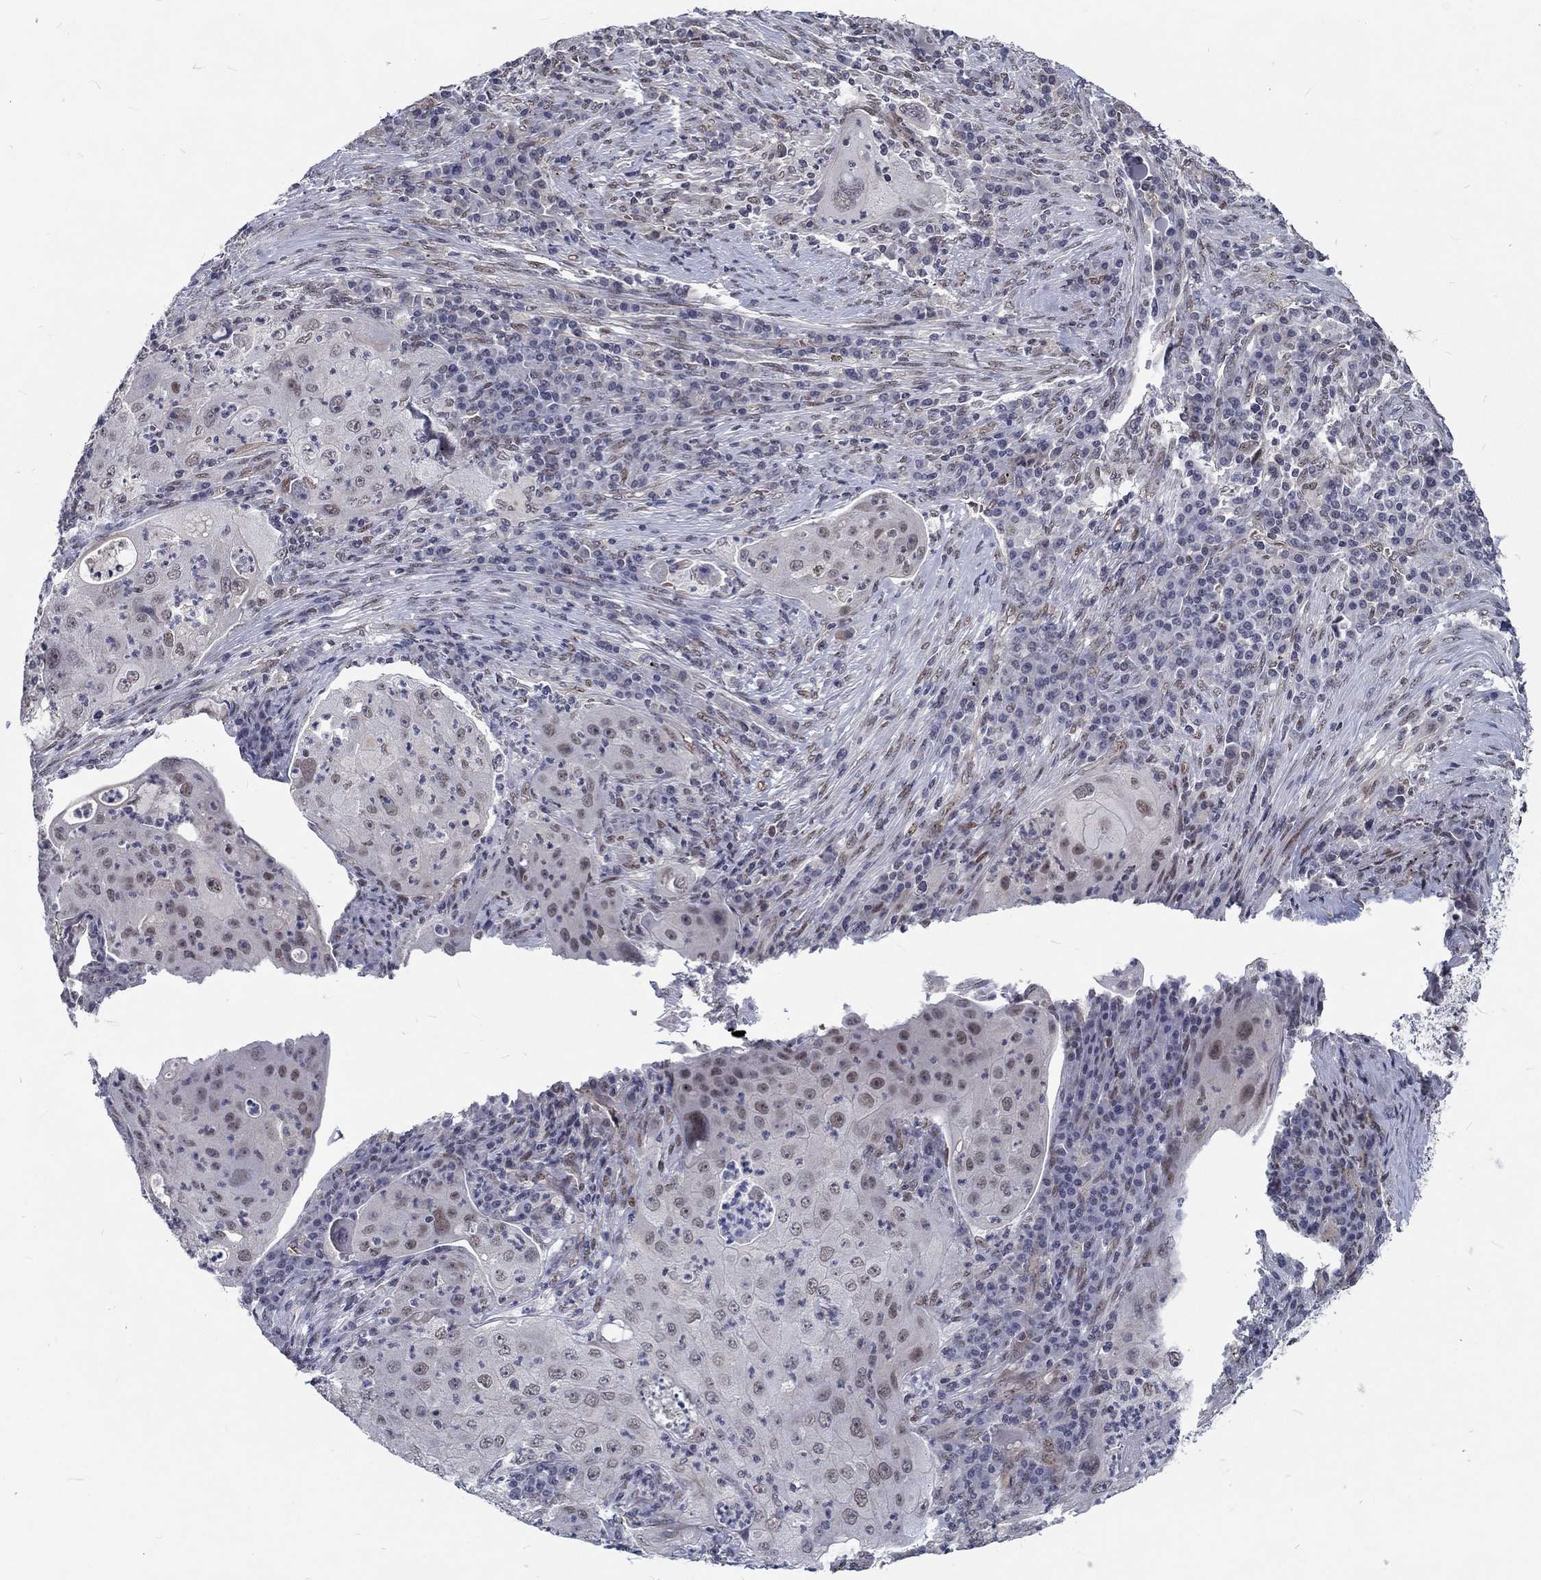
{"staining": {"intensity": "weak", "quantity": "<25%", "location": "nuclear"}, "tissue": "lung cancer", "cell_type": "Tumor cells", "image_type": "cancer", "snomed": [{"axis": "morphology", "description": "Squamous cell carcinoma, NOS"}, {"axis": "topography", "description": "Lung"}], "caption": "High magnification brightfield microscopy of squamous cell carcinoma (lung) stained with DAB (3,3'-diaminobenzidine) (brown) and counterstained with hematoxylin (blue): tumor cells show no significant staining. (DAB (3,3'-diaminobenzidine) immunohistochemistry, high magnification).", "gene": "ZBED1", "patient": {"sex": "female", "age": 59}}